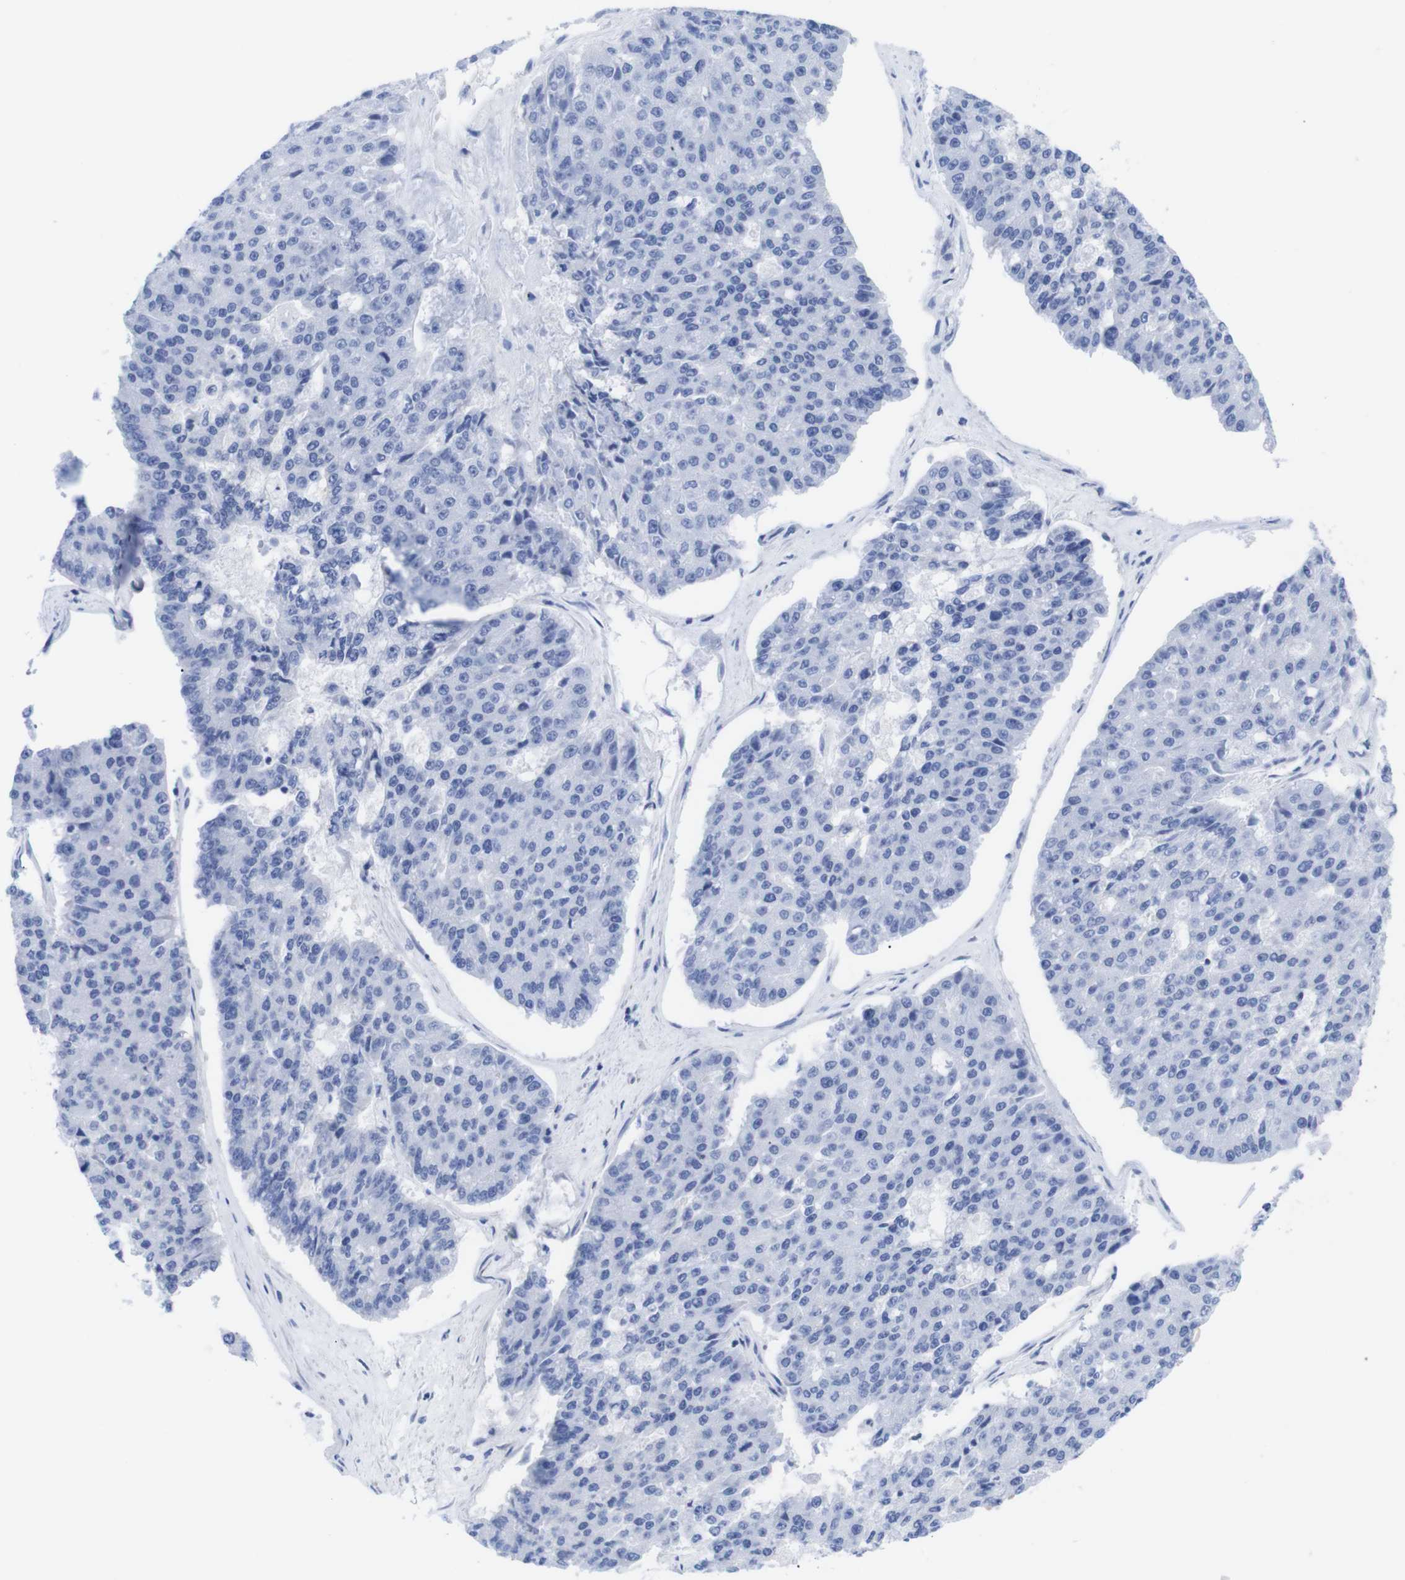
{"staining": {"intensity": "negative", "quantity": "none", "location": "none"}, "tissue": "pancreatic cancer", "cell_type": "Tumor cells", "image_type": "cancer", "snomed": [{"axis": "morphology", "description": "Adenocarcinoma, NOS"}, {"axis": "topography", "description": "Pancreas"}], "caption": "IHC photomicrograph of pancreatic adenocarcinoma stained for a protein (brown), which demonstrates no positivity in tumor cells.", "gene": "LRRC55", "patient": {"sex": "male", "age": 50}}